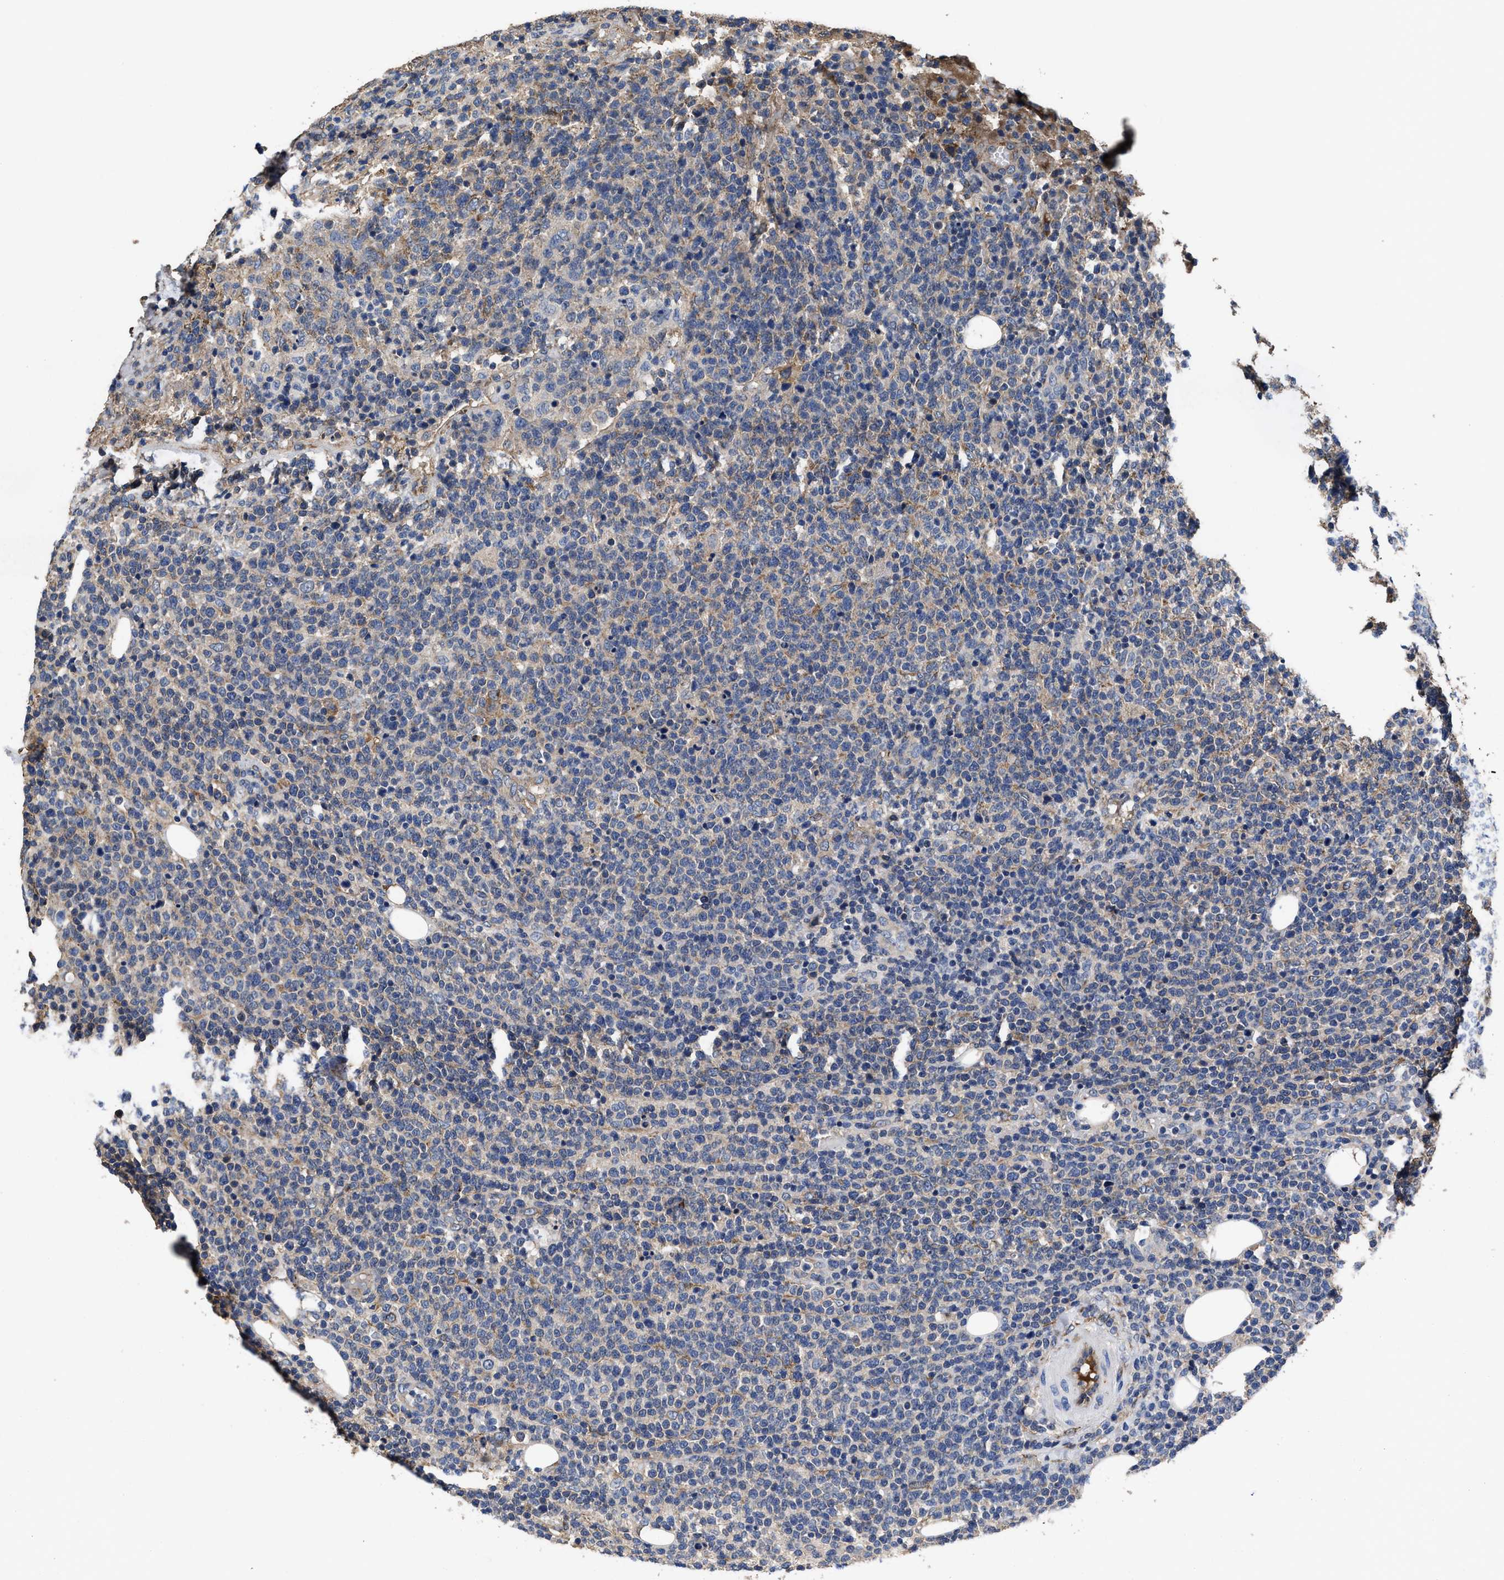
{"staining": {"intensity": "moderate", "quantity": "<25%", "location": "cytoplasmic/membranous"}, "tissue": "lymphoma", "cell_type": "Tumor cells", "image_type": "cancer", "snomed": [{"axis": "morphology", "description": "Malignant lymphoma, non-Hodgkin's type, High grade"}, {"axis": "topography", "description": "Lymph node"}], "caption": "Moderate cytoplasmic/membranous expression for a protein is identified in about <25% of tumor cells of malignant lymphoma, non-Hodgkin's type (high-grade) using immunohistochemistry.", "gene": "IDNK", "patient": {"sex": "male", "age": 61}}